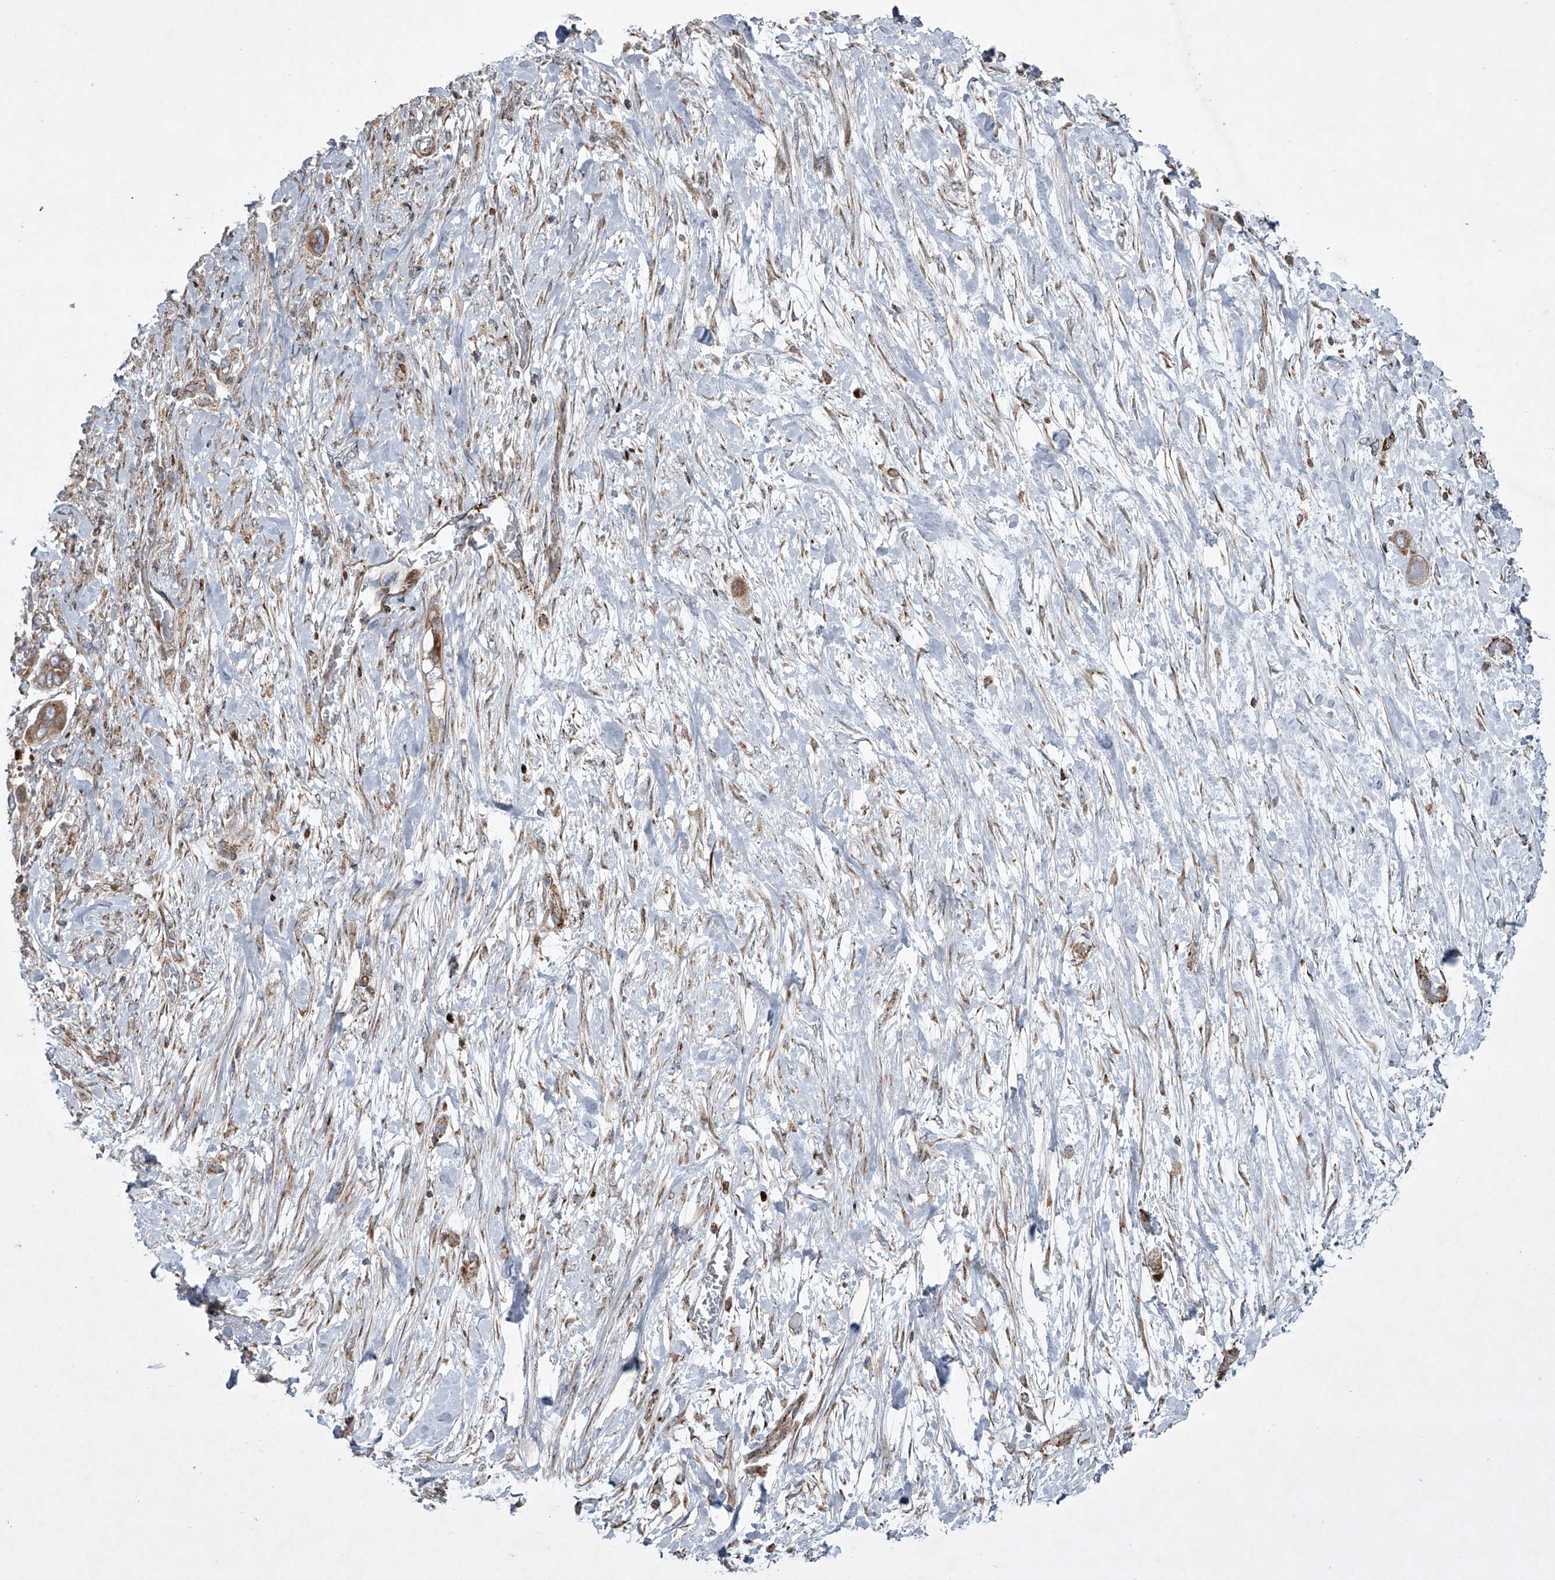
{"staining": {"intensity": "moderate", "quantity": ">75%", "location": "cytoplasmic/membranous"}, "tissue": "pancreatic cancer", "cell_type": "Tumor cells", "image_type": "cancer", "snomed": [{"axis": "morphology", "description": "Adenocarcinoma, NOS"}, {"axis": "topography", "description": "Pancreas"}], "caption": "There is medium levels of moderate cytoplasmic/membranous expression in tumor cells of pancreatic adenocarcinoma, as demonstrated by immunohistochemical staining (brown color).", "gene": "STRADA", "patient": {"sex": "male", "age": 68}}